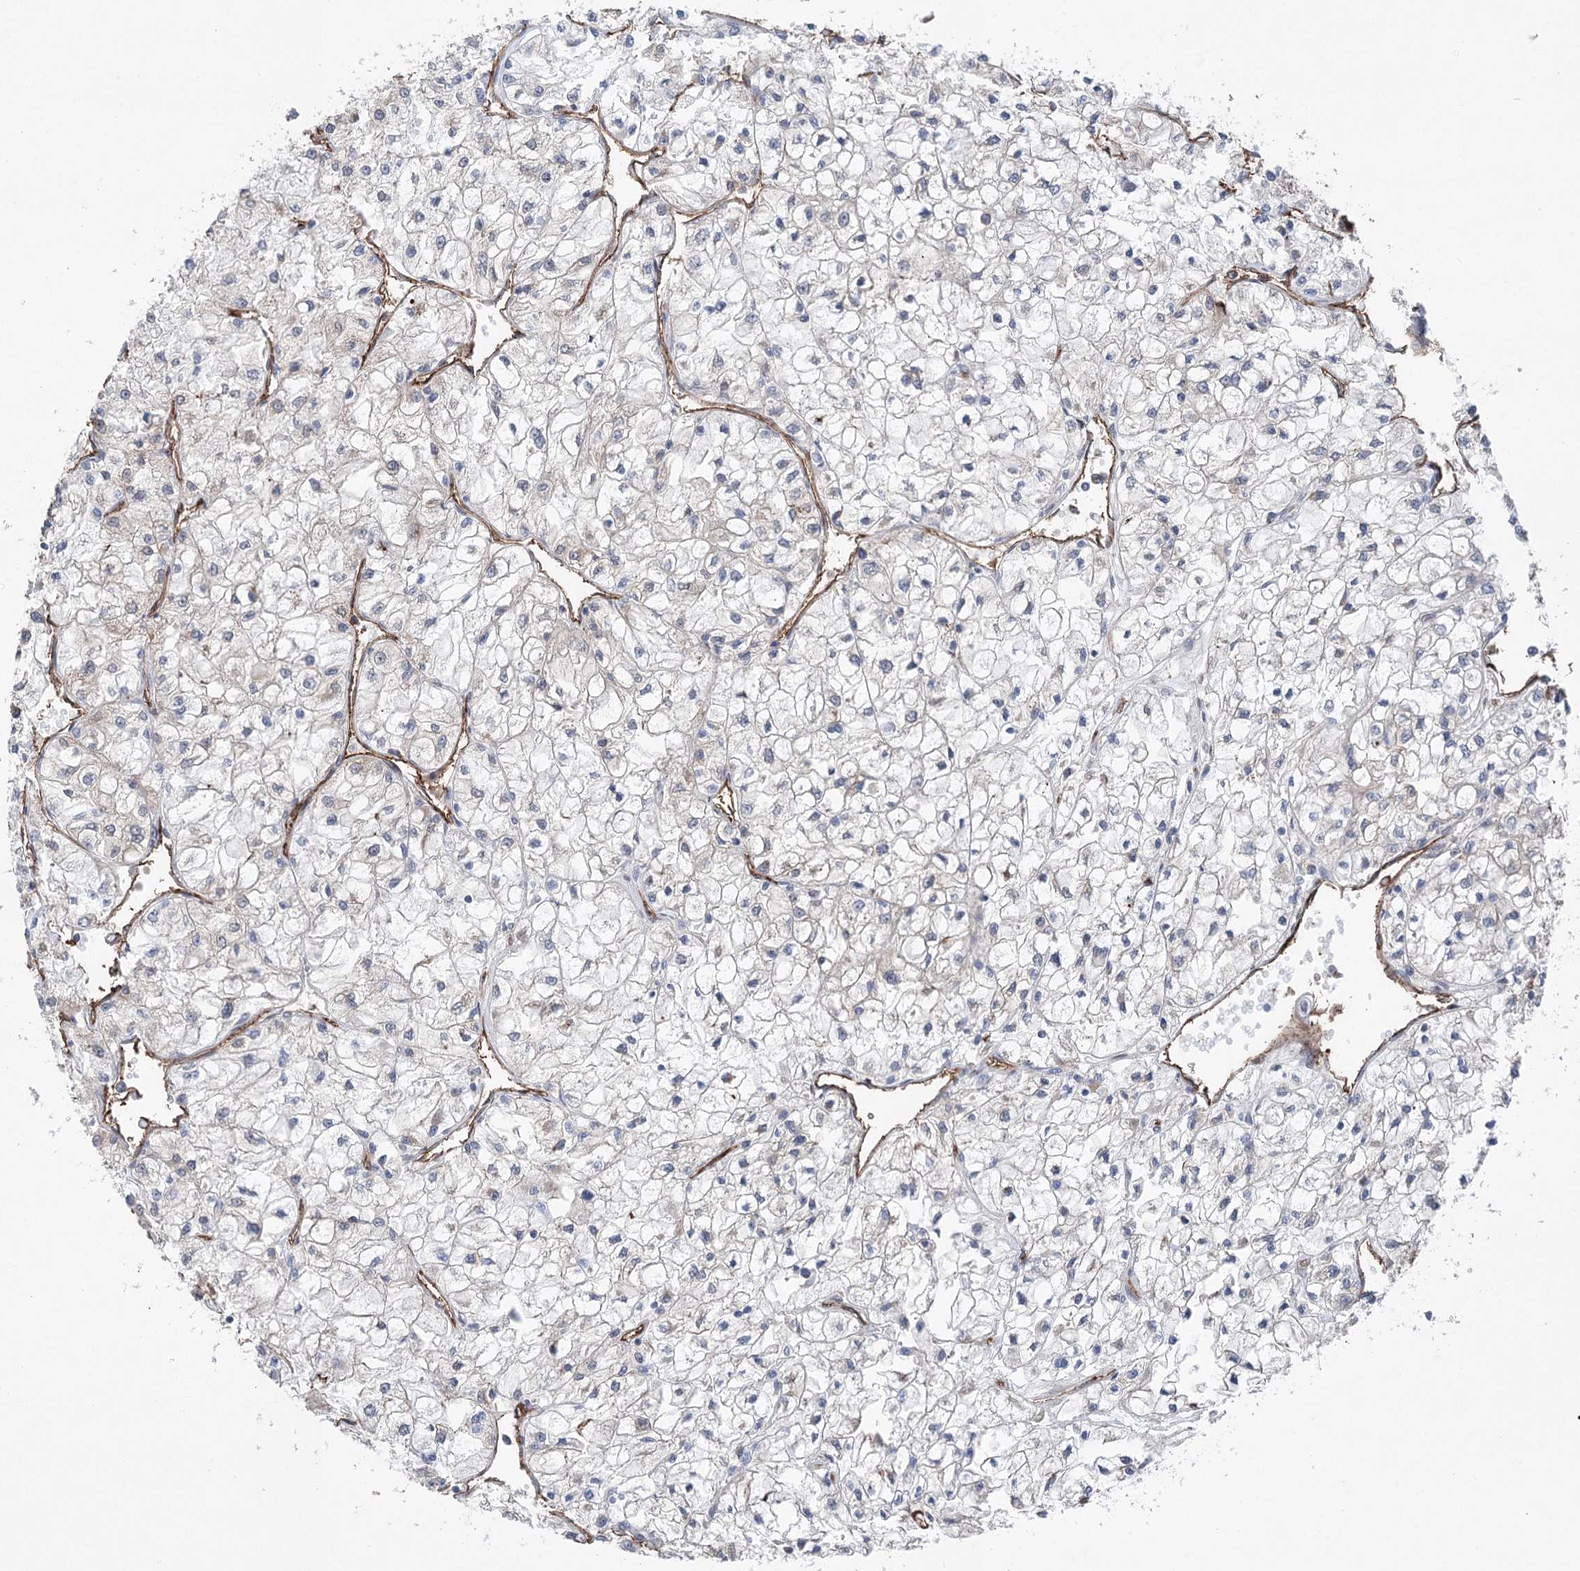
{"staining": {"intensity": "negative", "quantity": "none", "location": "none"}, "tissue": "renal cancer", "cell_type": "Tumor cells", "image_type": "cancer", "snomed": [{"axis": "morphology", "description": "Adenocarcinoma, NOS"}, {"axis": "topography", "description": "Kidney"}], "caption": "DAB immunohistochemical staining of human renal cancer reveals no significant positivity in tumor cells.", "gene": "MTPAP", "patient": {"sex": "male", "age": 80}}